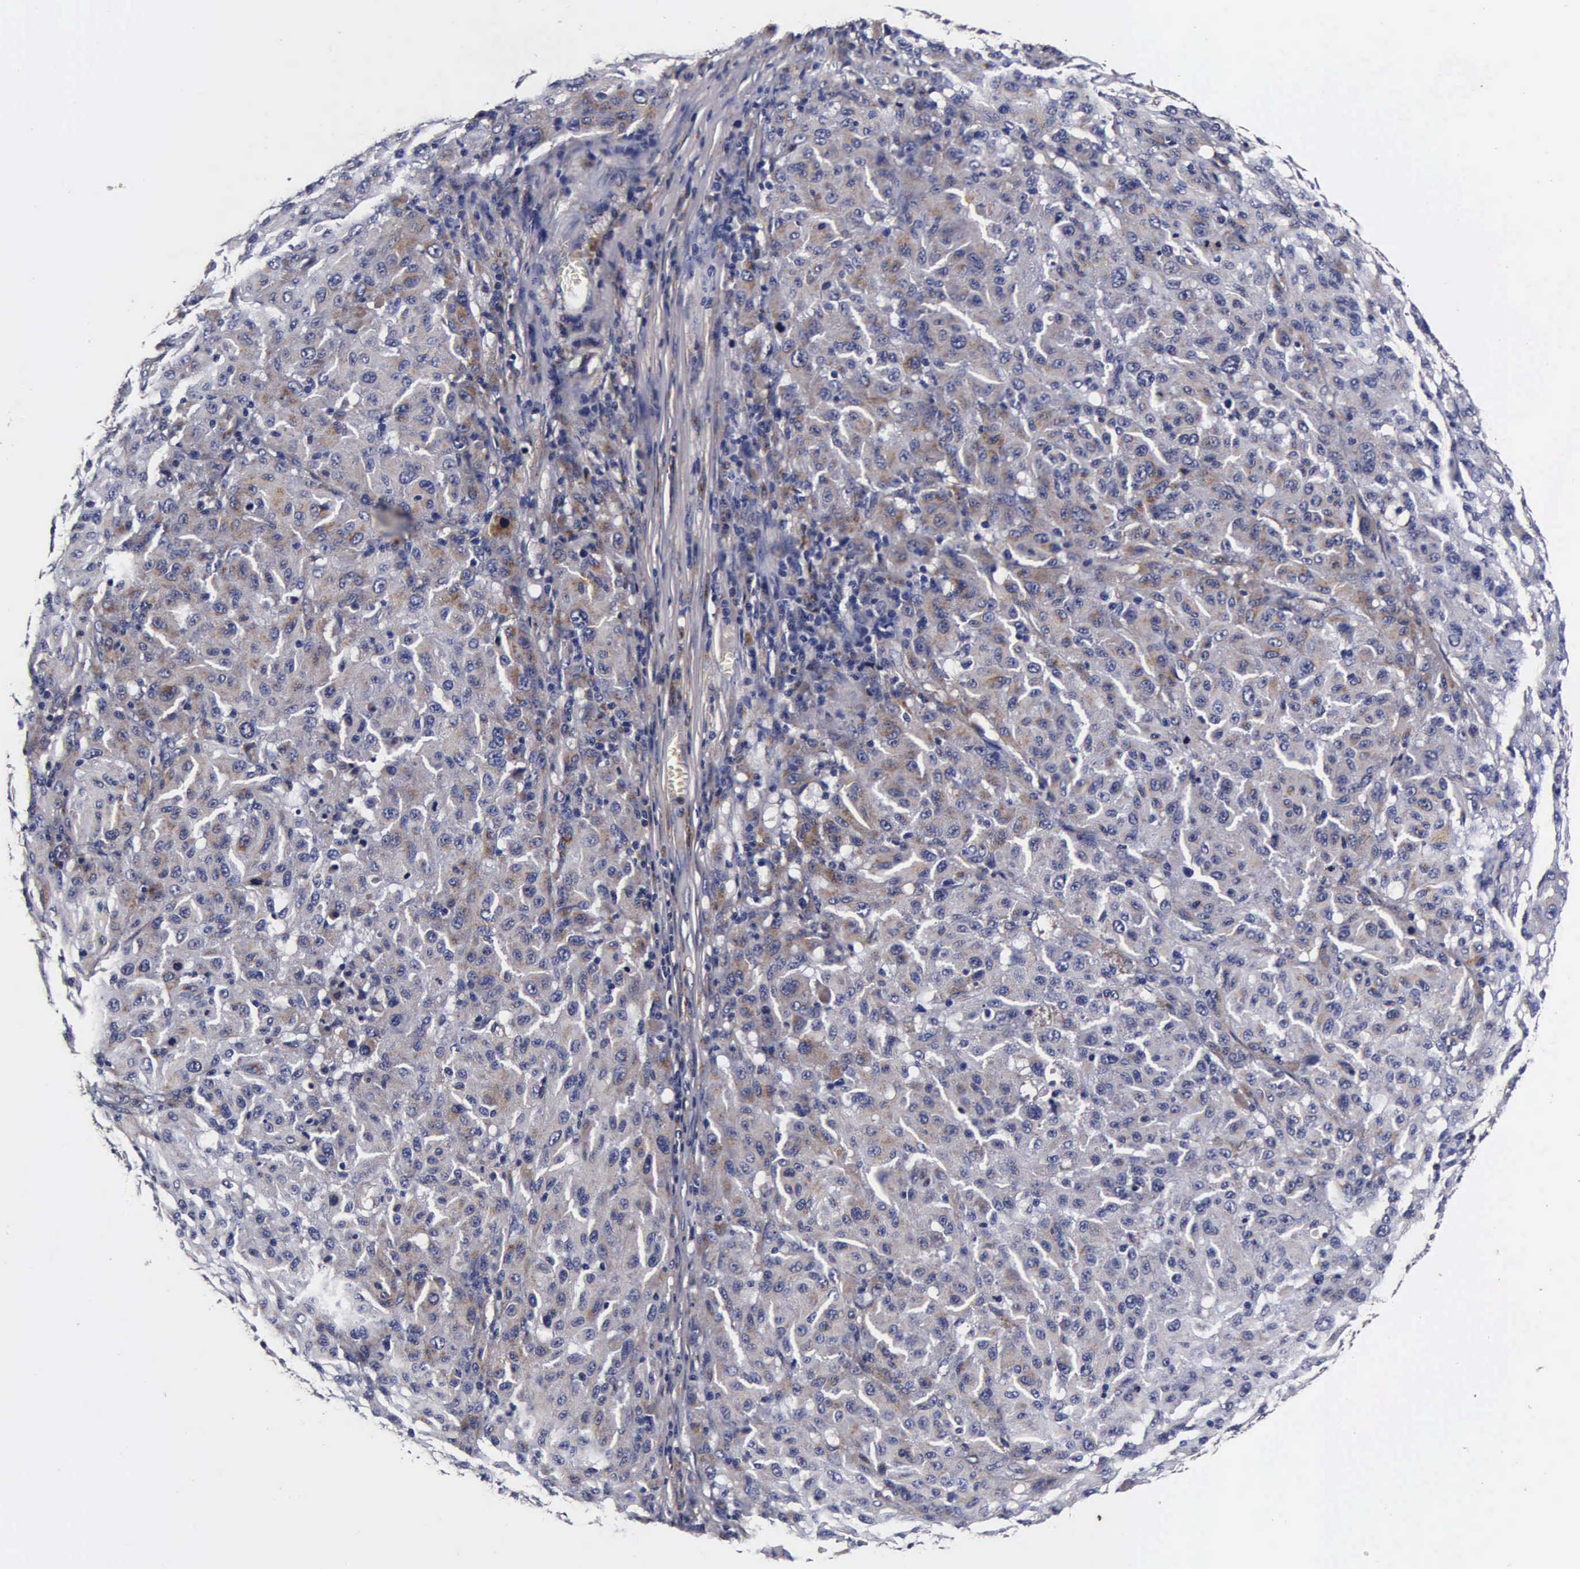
{"staining": {"intensity": "negative", "quantity": "none", "location": "none"}, "tissue": "melanoma", "cell_type": "Tumor cells", "image_type": "cancer", "snomed": [{"axis": "morphology", "description": "Malignant melanoma, NOS"}, {"axis": "topography", "description": "Skin"}], "caption": "DAB (3,3'-diaminobenzidine) immunohistochemical staining of human melanoma exhibits no significant positivity in tumor cells. The staining was performed using DAB to visualize the protein expression in brown, while the nuclei were stained in blue with hematoxylin (Magnification: 20x).", "gene": "CST3", "patient": {"sex": "female", "age": 77}}